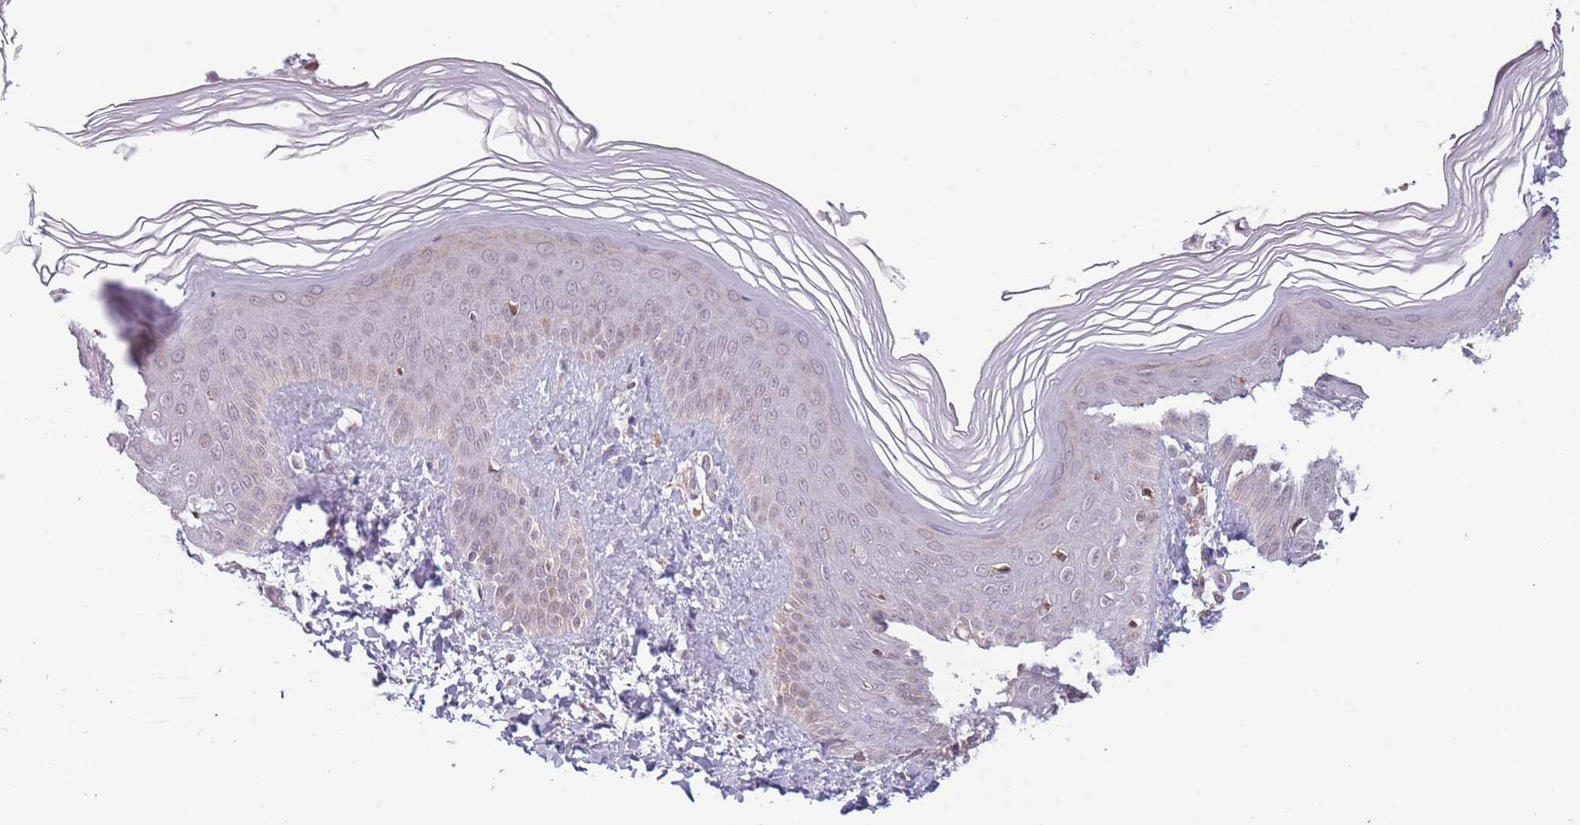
{"staining": {"intensity": "weak", "quantity": "25%-75%", "location": "nuclear"}, "tissue": "skin", "cell_type": "Epidermal cells", "image_type": "normal", "snomed": [{"axis": "morphology", "description": "Normal tissue, NOS"}, {"axis": "morphology", "description": "Inflammation, NOS"}, {"axis": "topography", "description": "Soft tissue"}, {"axis": "topography", "description": "Anal"}], "caption": "A low amount of weak nuclear positivity is appreciated in about 25%-75% of epidermal cells in unremarkable skin. The protein of interest is shown in brown color, while the nuclei are stained blue.", "gene": "BARD1", "patient": {"sex": "female", "age": 15}}